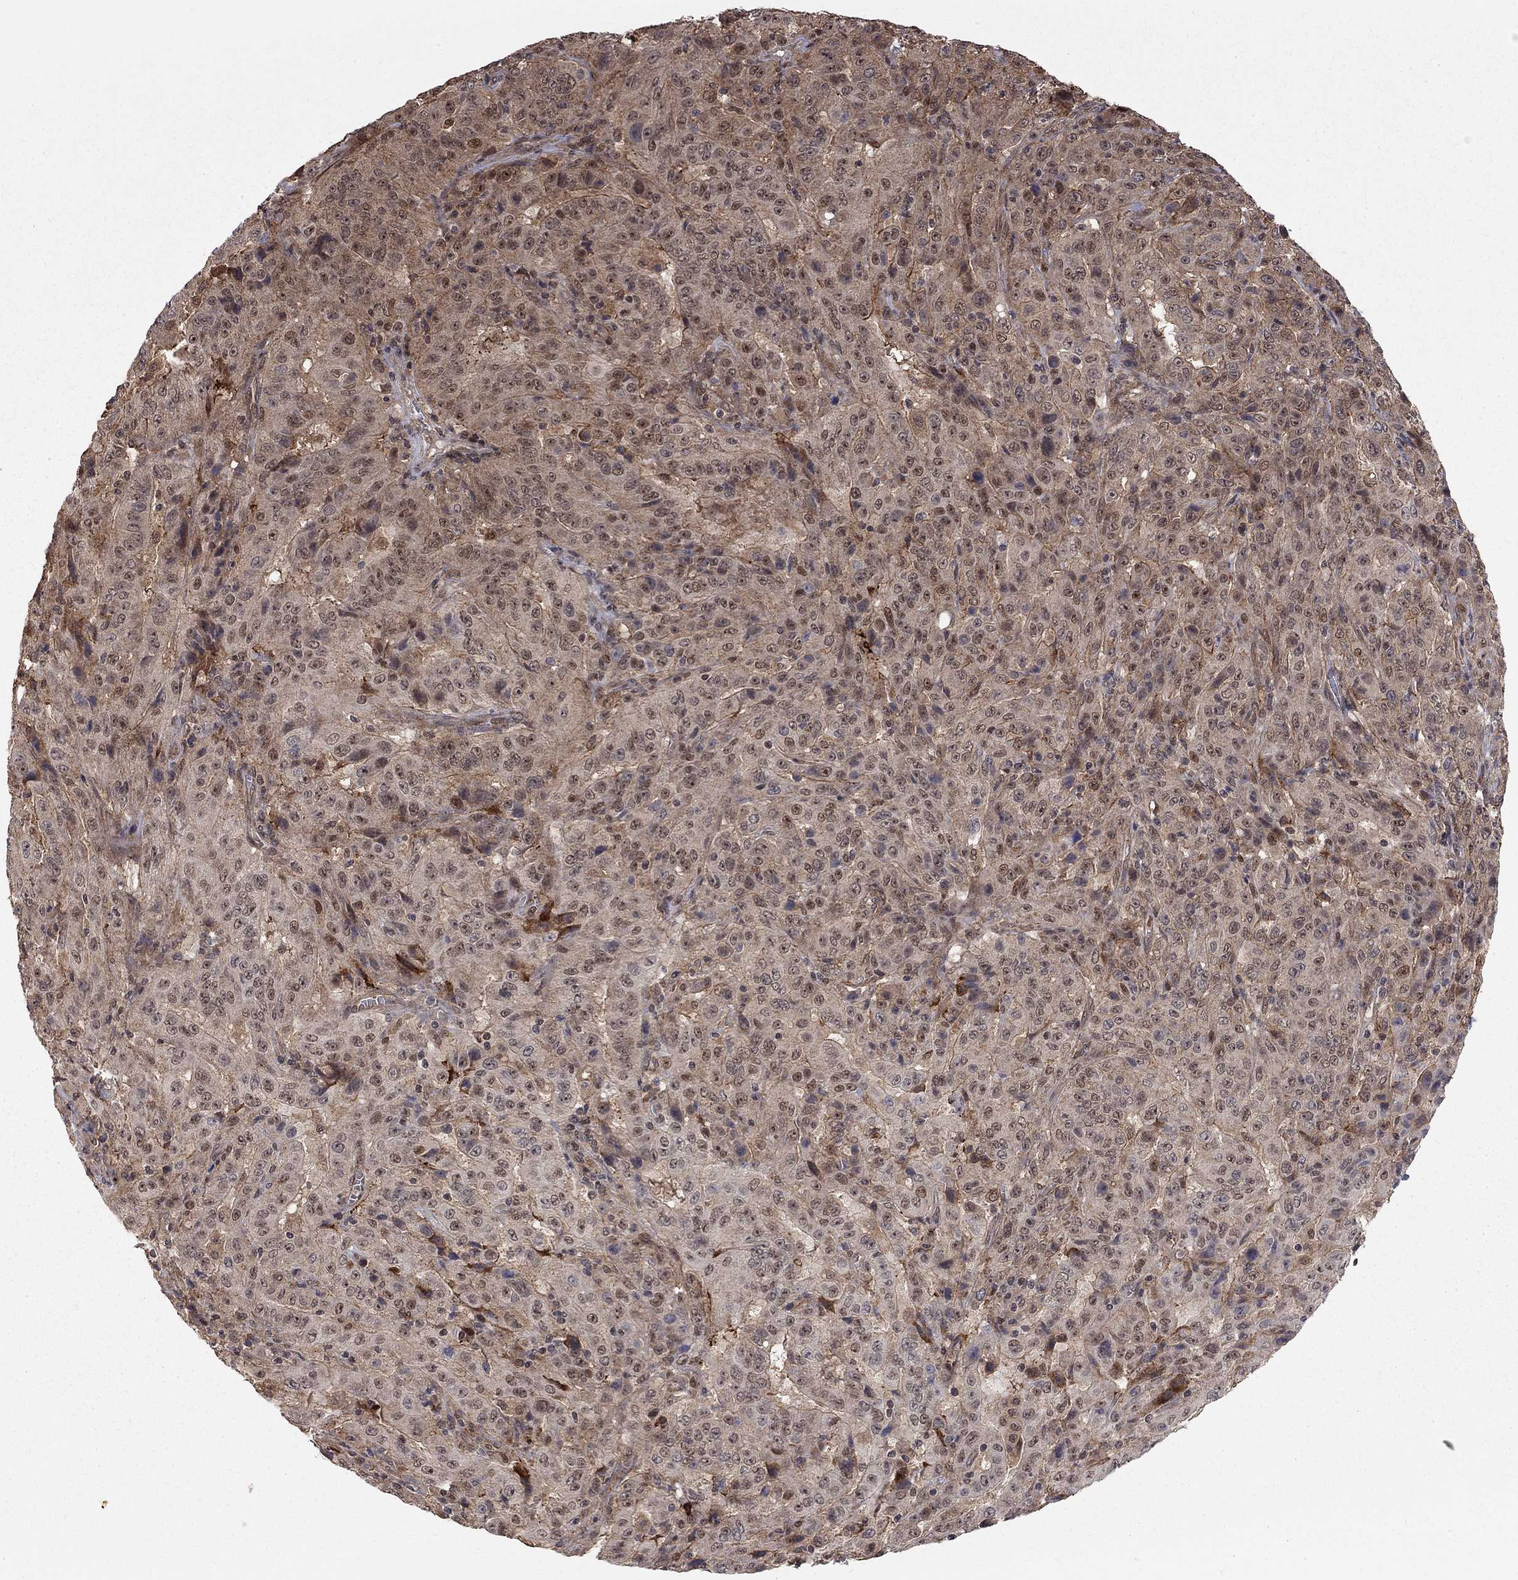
{"staining": {"intensity": "moderate", "quantity": "25%-75%", "location": "cytoplasmic/membranous,nuclear"}, "tissue": "pancreatic cancer", "cell_type": "Tumor cells", "image_type": "cancer", "snomed": [{"axis": "morphology", "description": "Adenocarcinoma, NOS"}, {"axis": "topography", "description": "Pancreas"}], "caption": "Immunohistochemistry (IHC) histopathology image of adenocarcinoma (pancreatic) stained for a protein (brown), which shows medium levels of moderate cytoplasmic/membranous and nuclear staining in approximately 25%-75% of tumor cells.", "gene": "TDP1", "patient": {"sex": "male", "age": 63}}